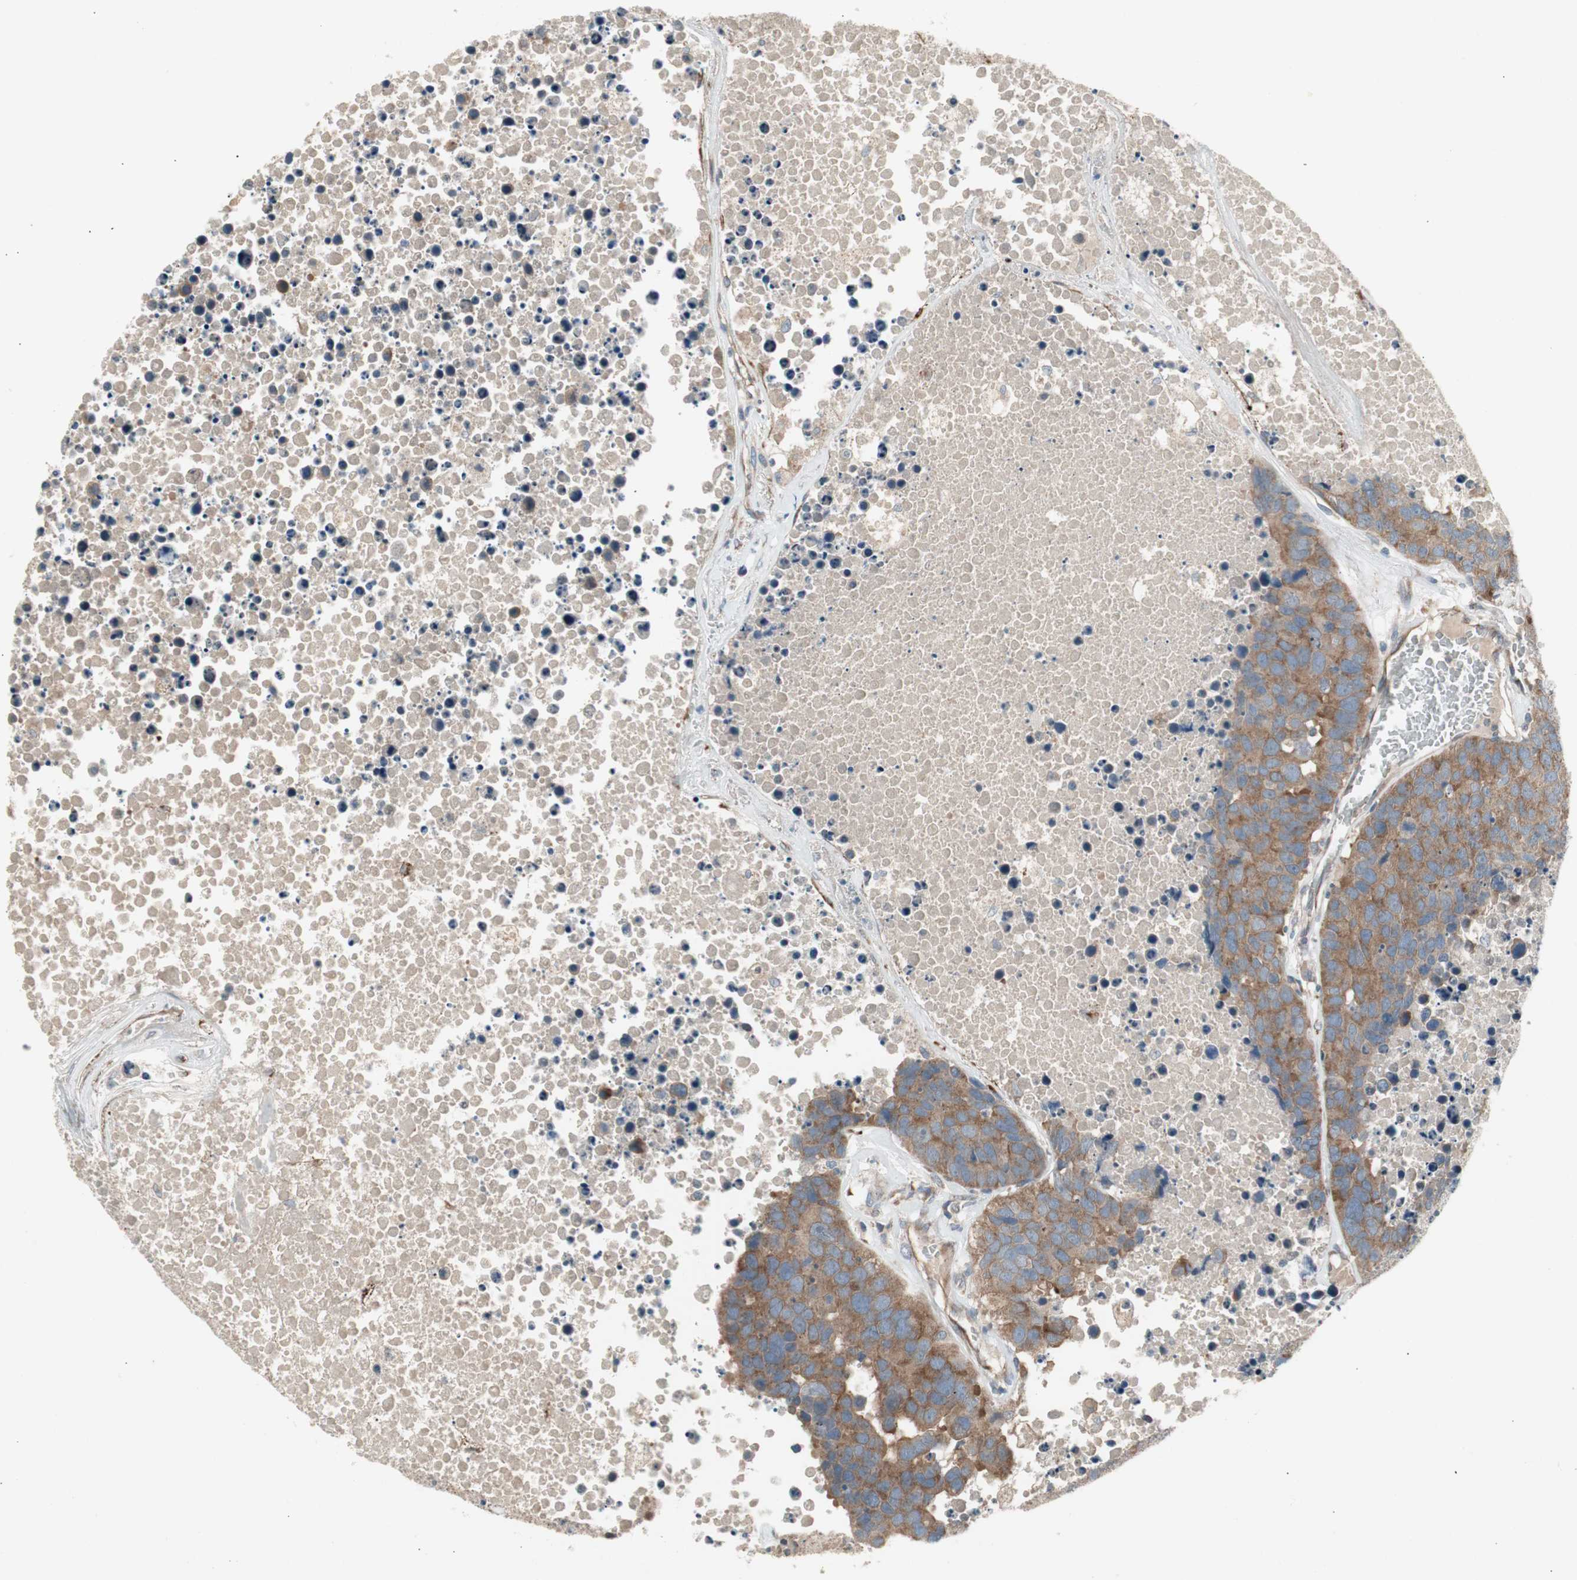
{"staining": {"intensity": "moderate", "quantity": ">75%", "location": "cytoplasmic/membranous"}, "tissue": "carcinoid", "cell_type": "Tumor cells", "image_type": "cancer", "snomed": [{"axis": "morphology", "description": "Carcinoid, malignant, NOS"}, {"axis": "topography", "description": "Lung"}], "caption": "Carcinoid (malignant) stained with a brown dye displays moderate cytoplasmic/membranous positive positivity in about >75% of tumor cells.", "gene": "PANK2", "patient": {"sex": "male", "age": 60}}